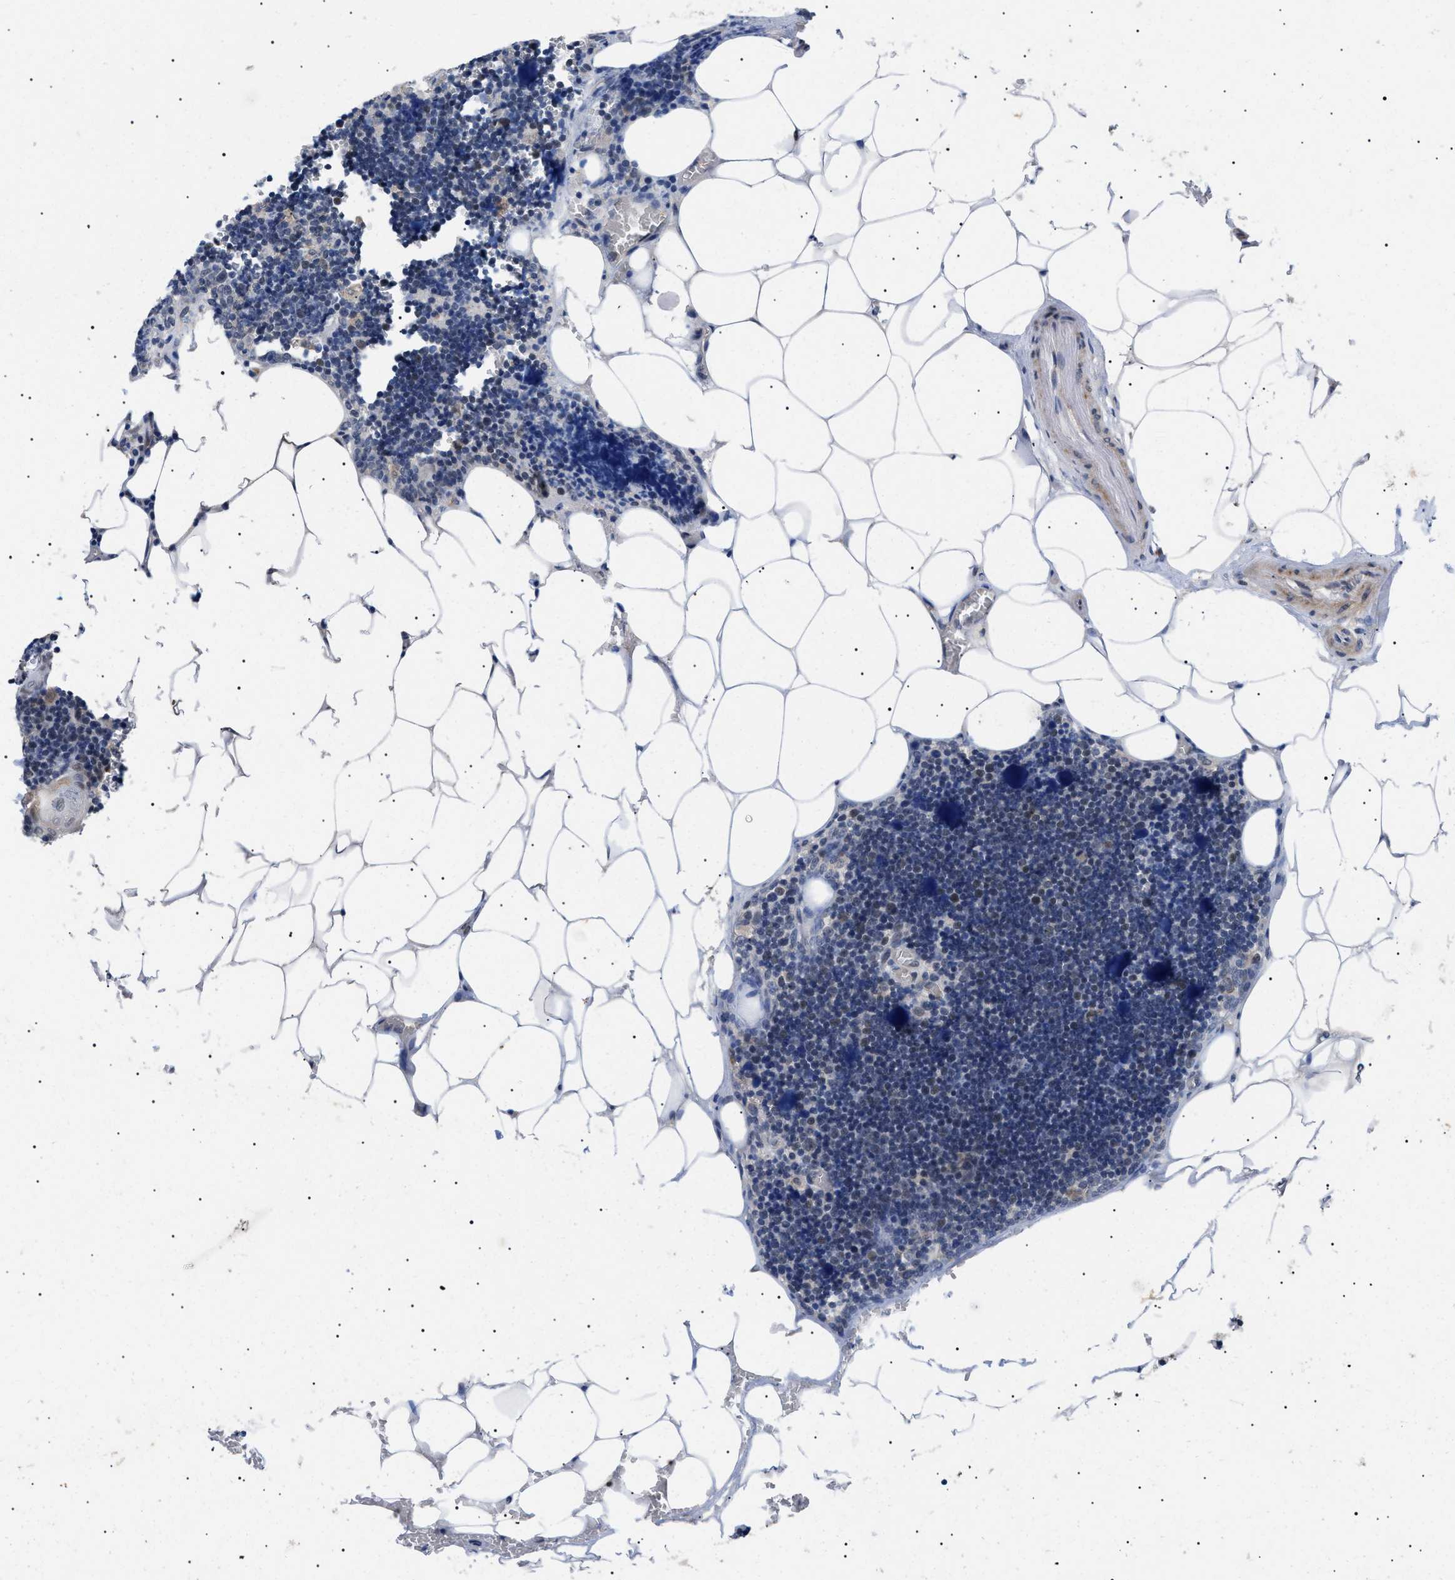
{"staining": {"intensity": "moderate", "quantity": "<25%", "location": "nuclear"}, "tissue": "lymph node", "cell_type": "Germinal center cells", "image_type": "normal", "snomed": [{"axis": "morphology", "description": "Normal tissue, NOS"}, {"axis": "topography", "description": "Lymph node"}], "caption": "An immunohistochemistry (IHC) image of benign tissue is shown. Protein staining in brown highlights moderate nuclear positivity in lymph node within germinal center cells. The staining was performed using DAB, with brown indicating positive protein expression. Nuclei are stained blue with hematoxylin.", "gene": "GARRE1", "patient": {"sex": "male", "age": 33}}